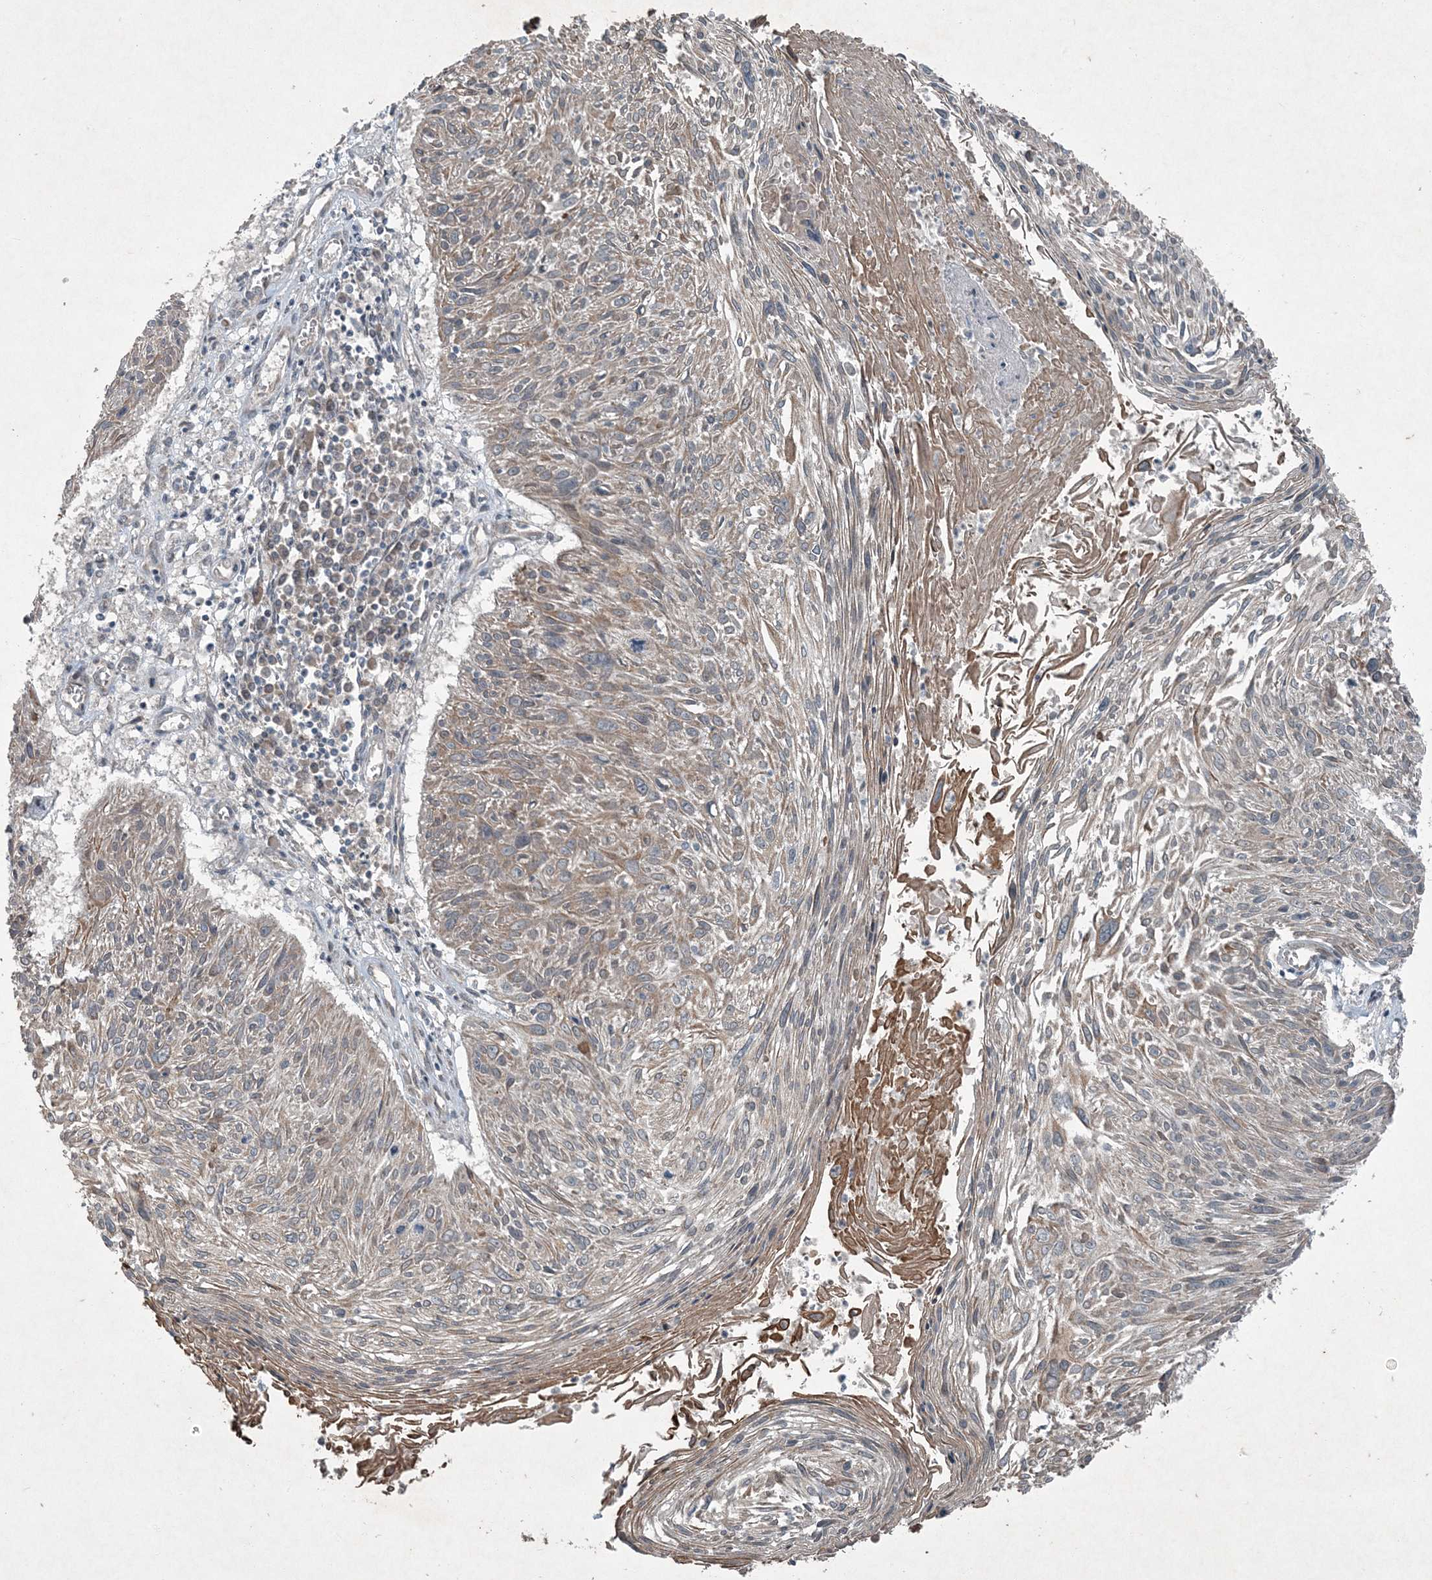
{"staining": {"intensity": "weak", "quantity": "25%-75%", "location": "cytoplasmic/membranous"}, "tissue": "cervical cancer", "cell_type": "Tumor cells", "image_type": "cancer", "snomed": [{"axis": "morphology", "description": "Squamous cell carcinoma, NOS"}, {"axis": "topography", "description": "Cervix"}], "caption": "Weak cytoplasmic/membranous expression is seen in about 25%-75% of tumor cells in cervical squamous cell carcinoma.", "gene": "PC", "patient": {"sex": "female", "age": 51}}